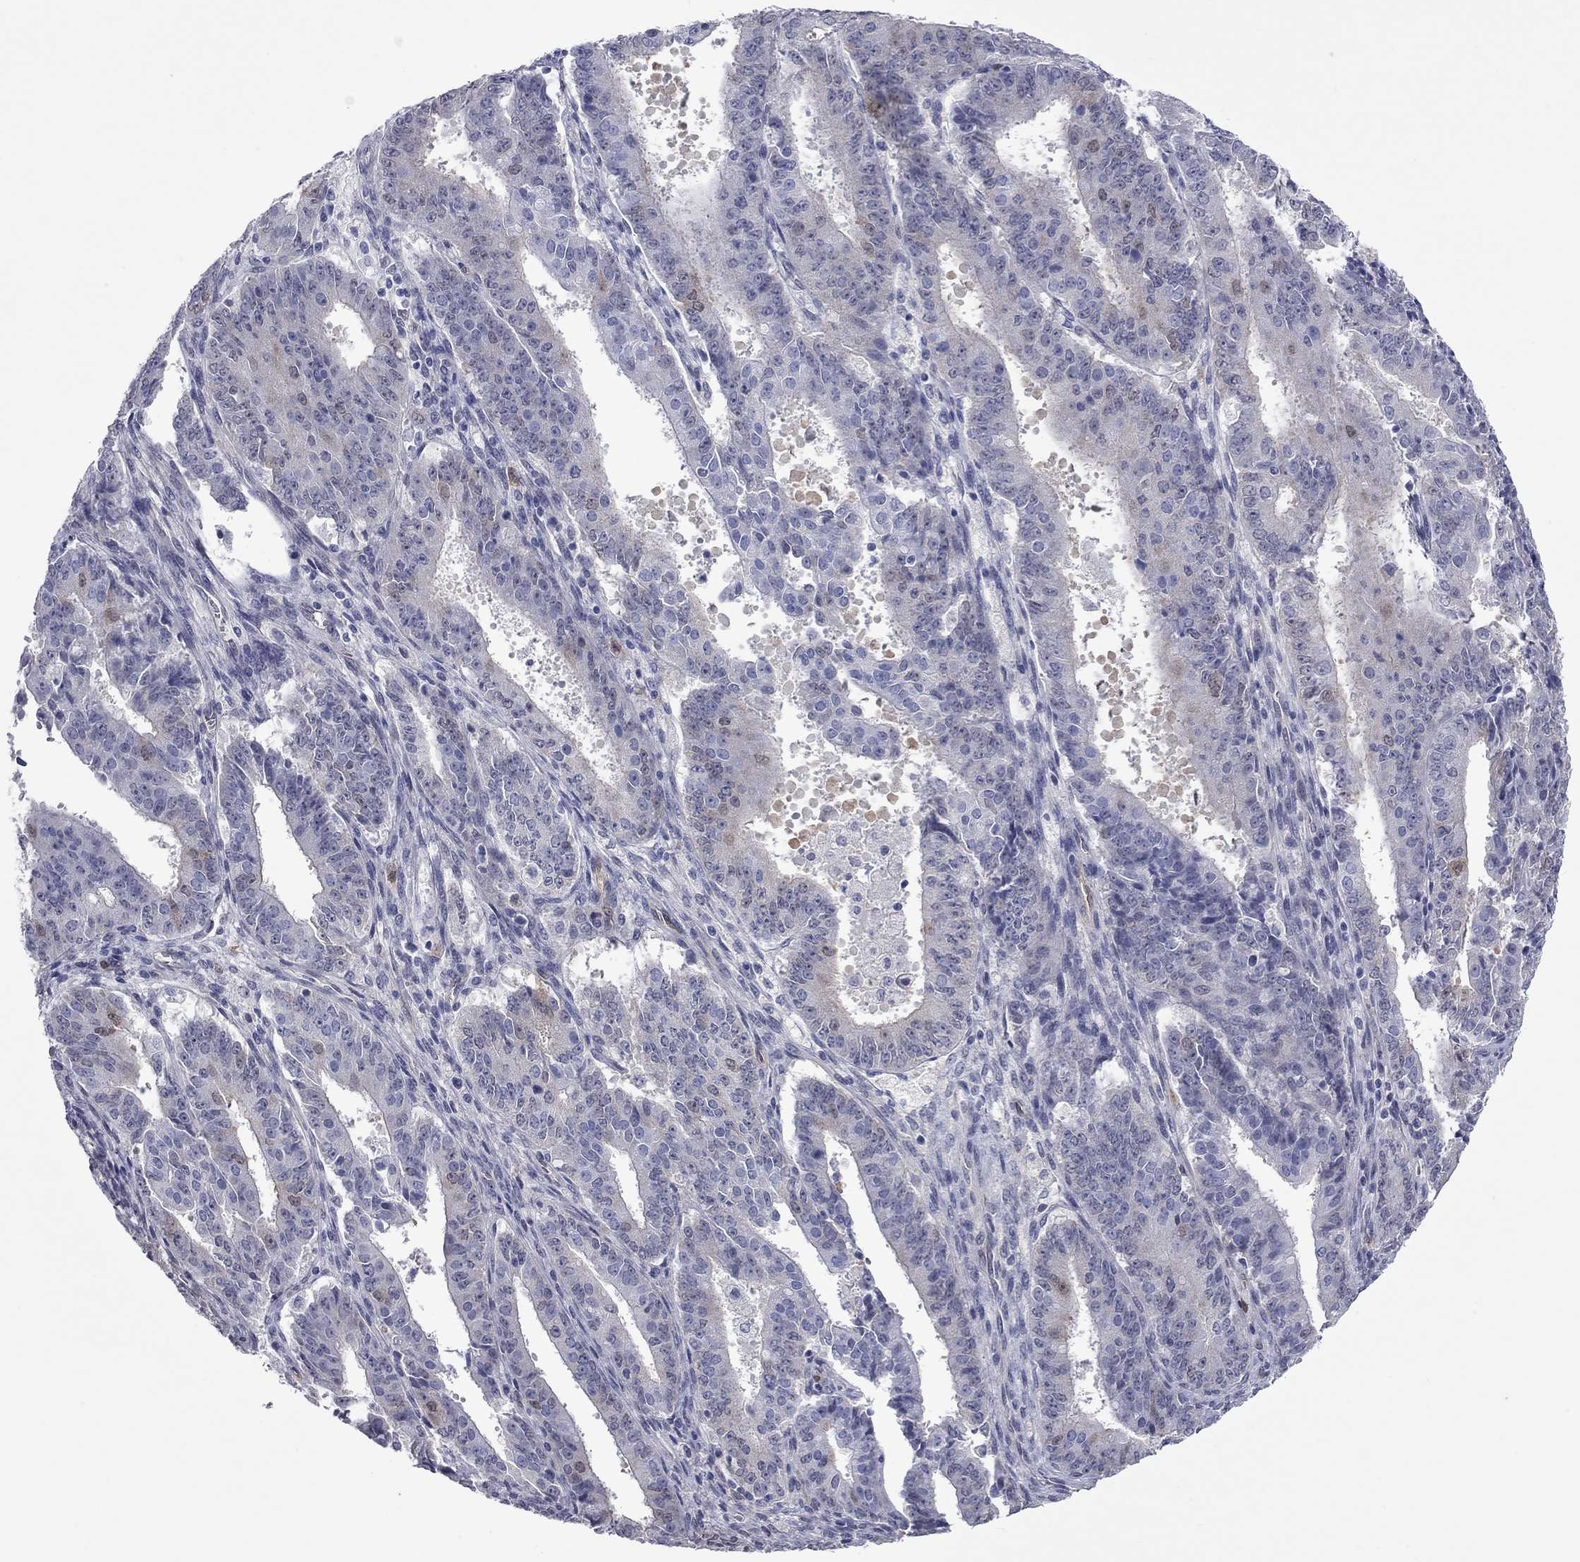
{"staining": {"intensity": "moderate", "quantity": "<25%", "location": "cytoplasmic/membranous,nuclear"}, "tissue": "ovarian cancer", "cell_type": "Tumor cells", "image_type": "cancer", "snomed": [{"axis": "morphology", "description": "Carcinoma, endometroid"}, {"axis": "topography", "description": "Ovary"}], "caption": "The histopathology image reveals immunohistochemical staining of ovarian endometroid carcinoma. There is moderate cytoplasmic/membranous and nuclear expression is identified in about <25% of tumor cells.", "gene": "CTNNBIP1", "patient": {"sex": "female", "age": 42}}